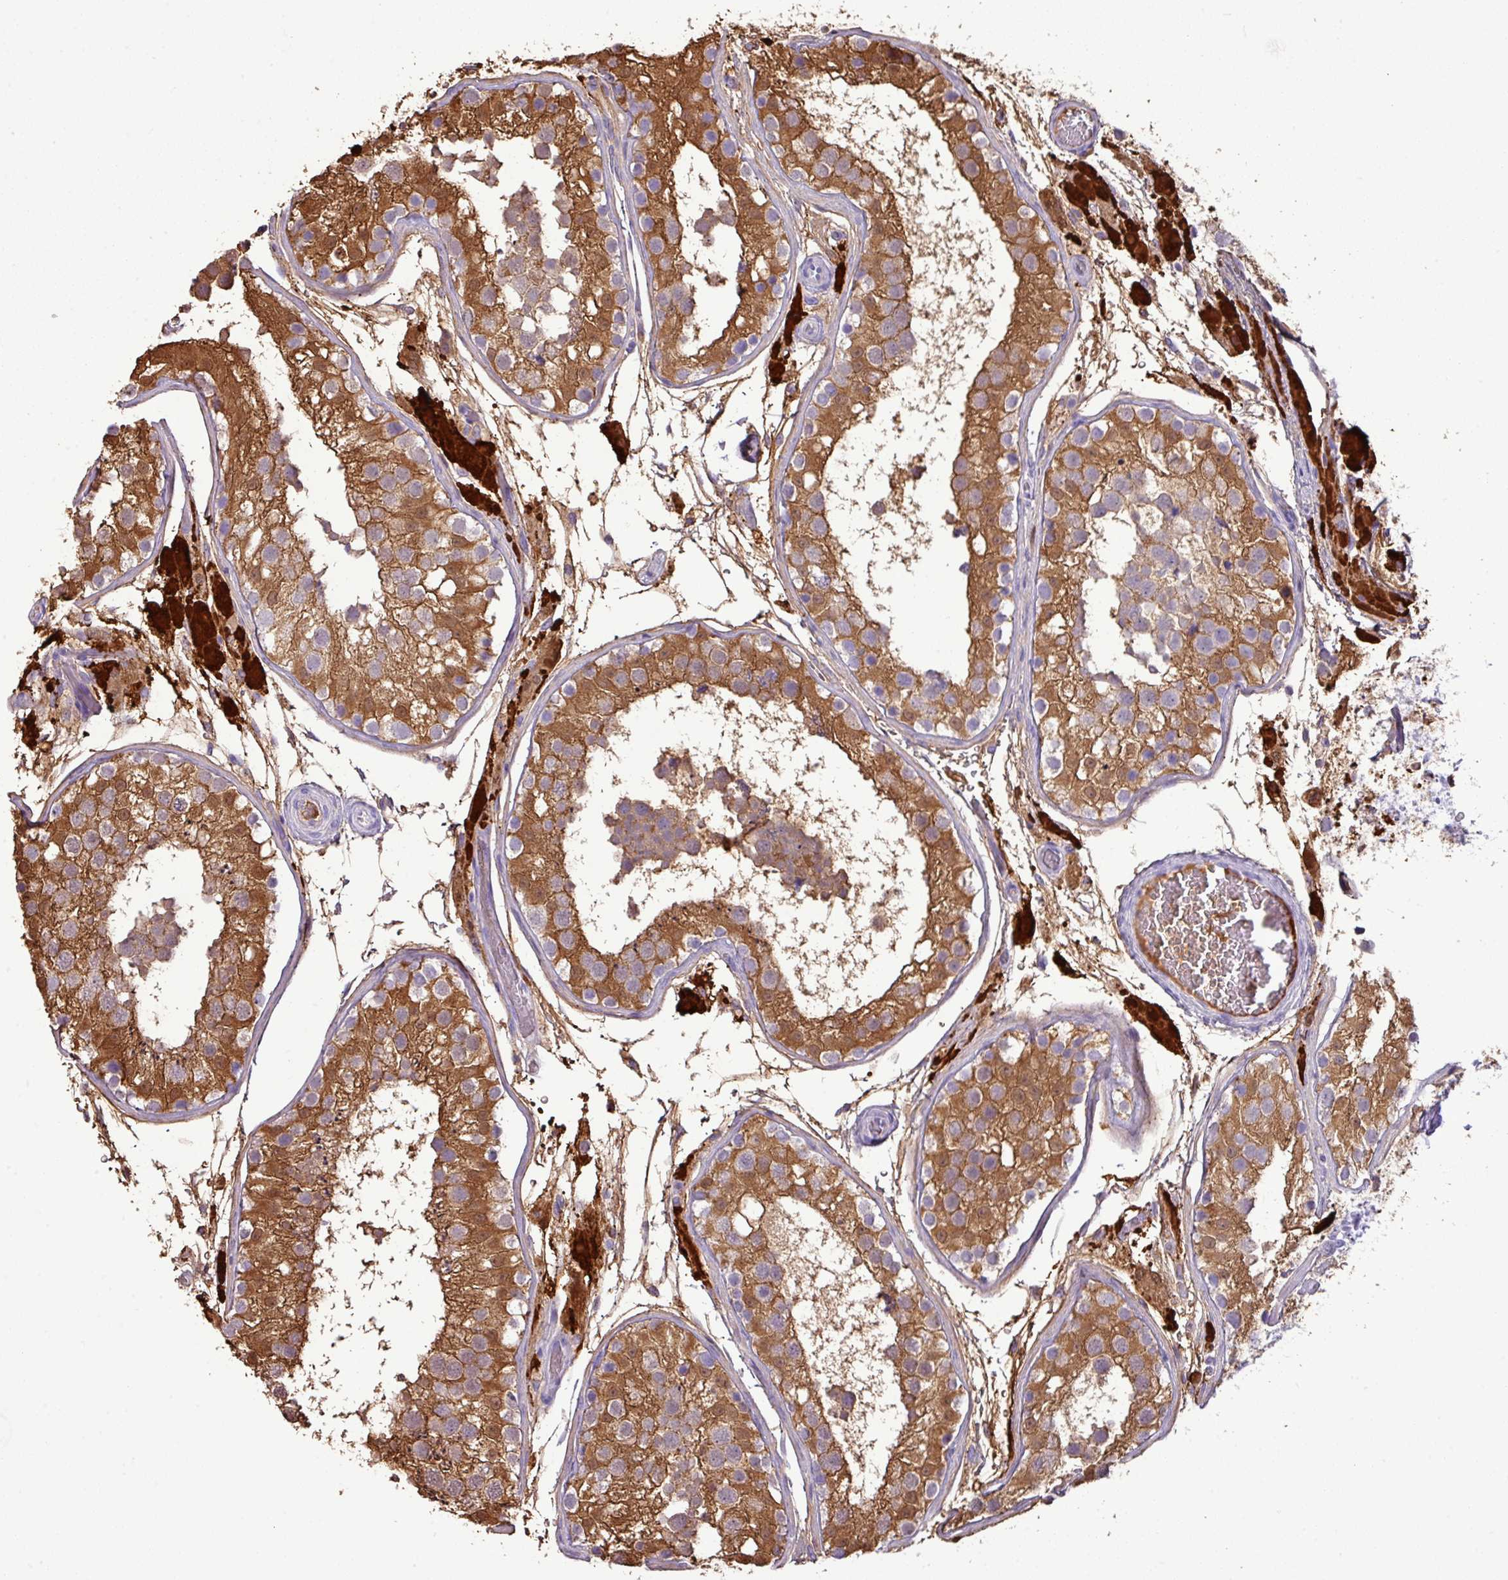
{"staining": {"intensity": "moderate", "quantity": ">75%", "location": "cytoplasmic/membranous"}, "tissue": "testis", "cell_type": "Cells in seminiferous ducts", "image_type": "normal", "snomed": [{"axis": "morphology", "description": "Normal tissue, NOS"}, {"axis": "topography", "description": "Testis"}], "caption": "Testis stained with DAB immunohistochemistry shows medium levels of moderate cytoplasmic/membranous expression in approximately >75% of cells in seminiferous ducts.", "gene": "GSTA1", "patient": {"sex": "male", "age": 26}}